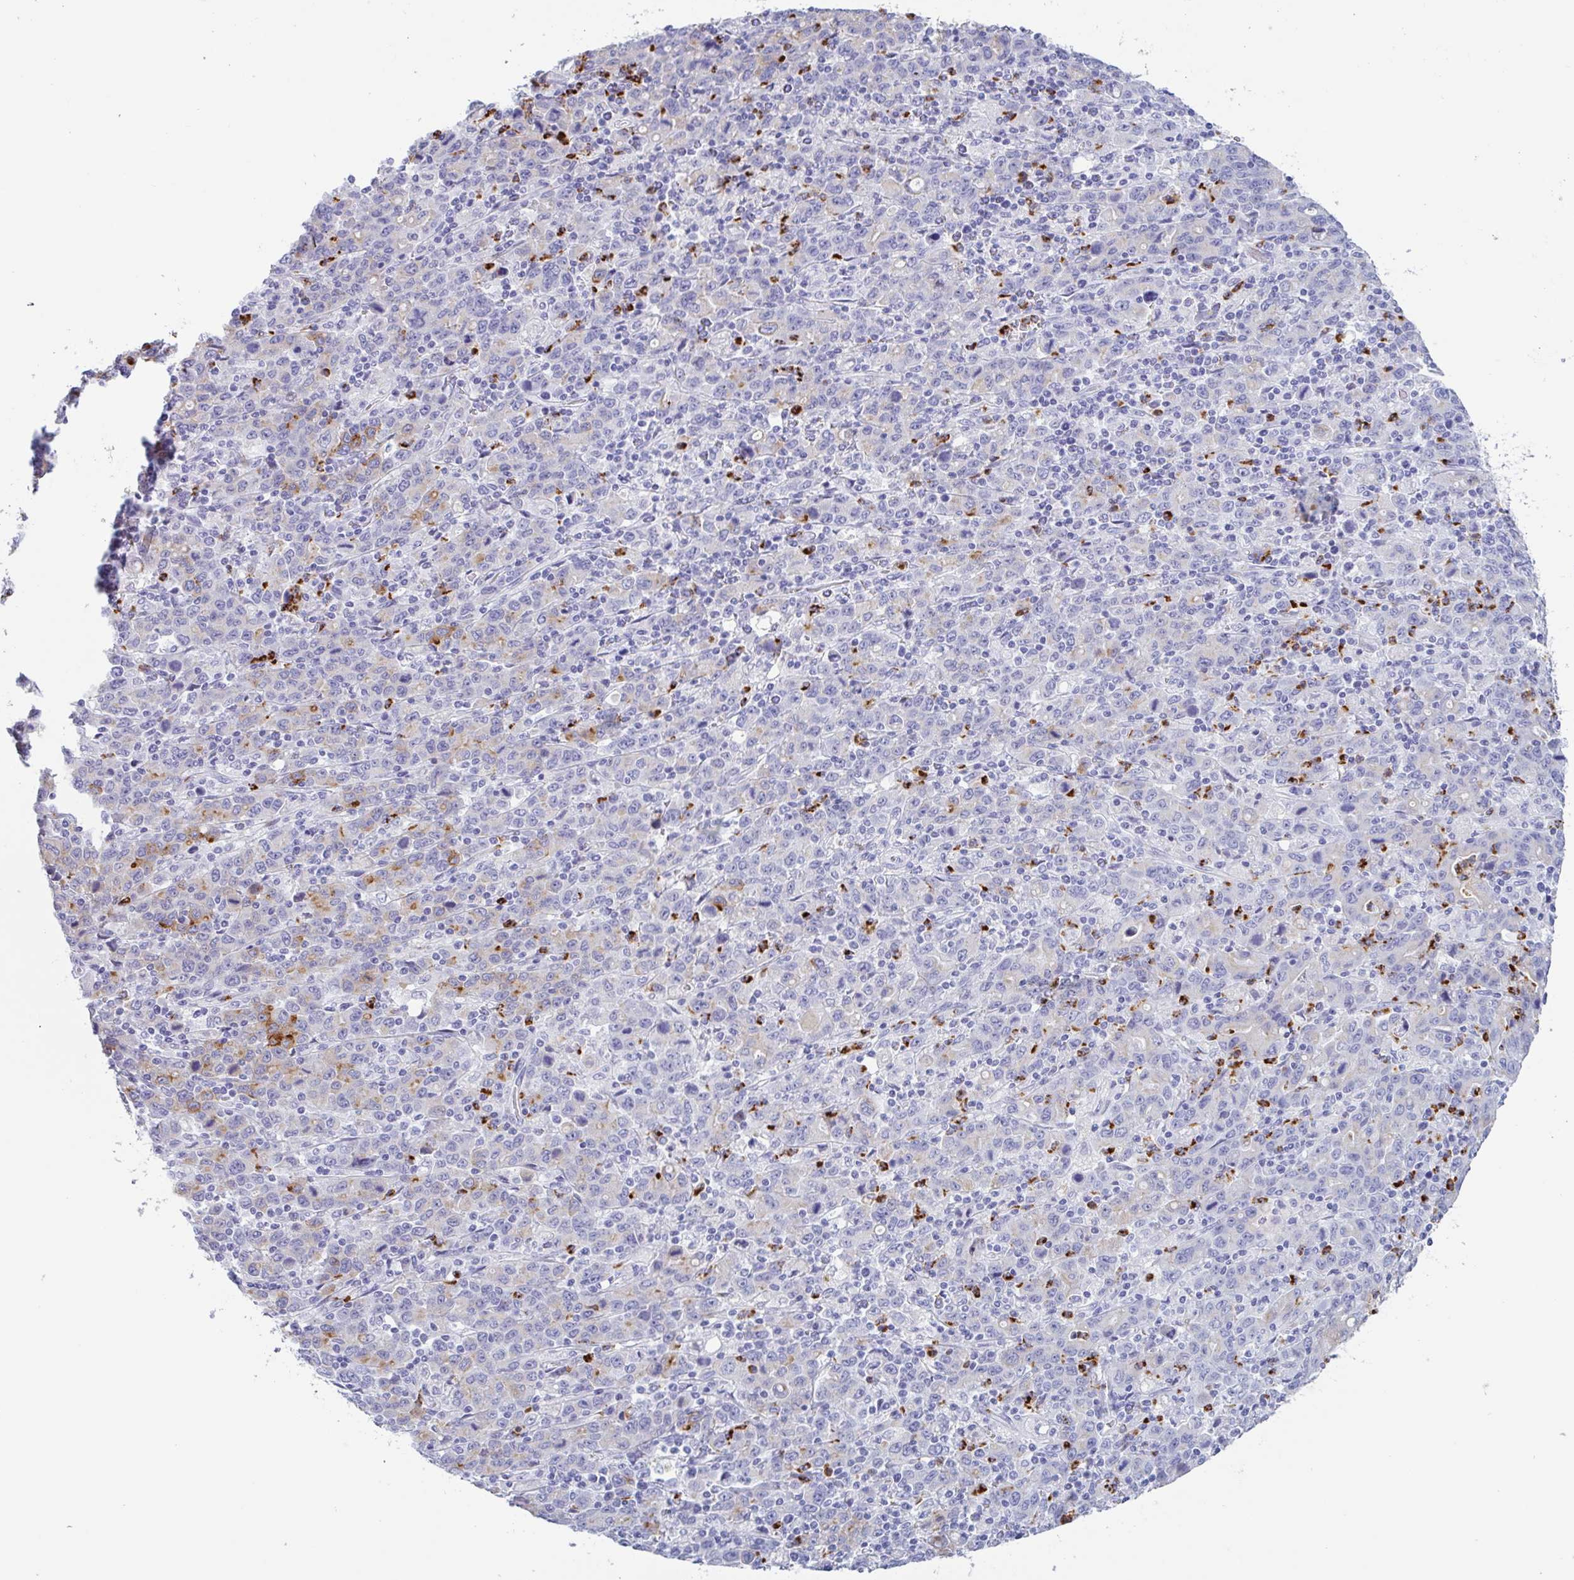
{"staining": {"intensity": "moderate", "quantity": "<25%", "location": "cytoplasmic/membranous"}, "tissue": "stomach cancer", "cell_type": "Tumor cells", "image_type": "cancer", "snomed": [{"axis": "morphology", "description": "Adenocarcinoma, NOS"}, {"axis": "topography", "description": "Stomach, upper"}], "caption": "Moderate cytoplasmic/membranous protein staining is present in approximately <25% of tumor cells in stomach cancer.", "gene": "DTWD2", "patient": {"sex": "male", "age": 69}}